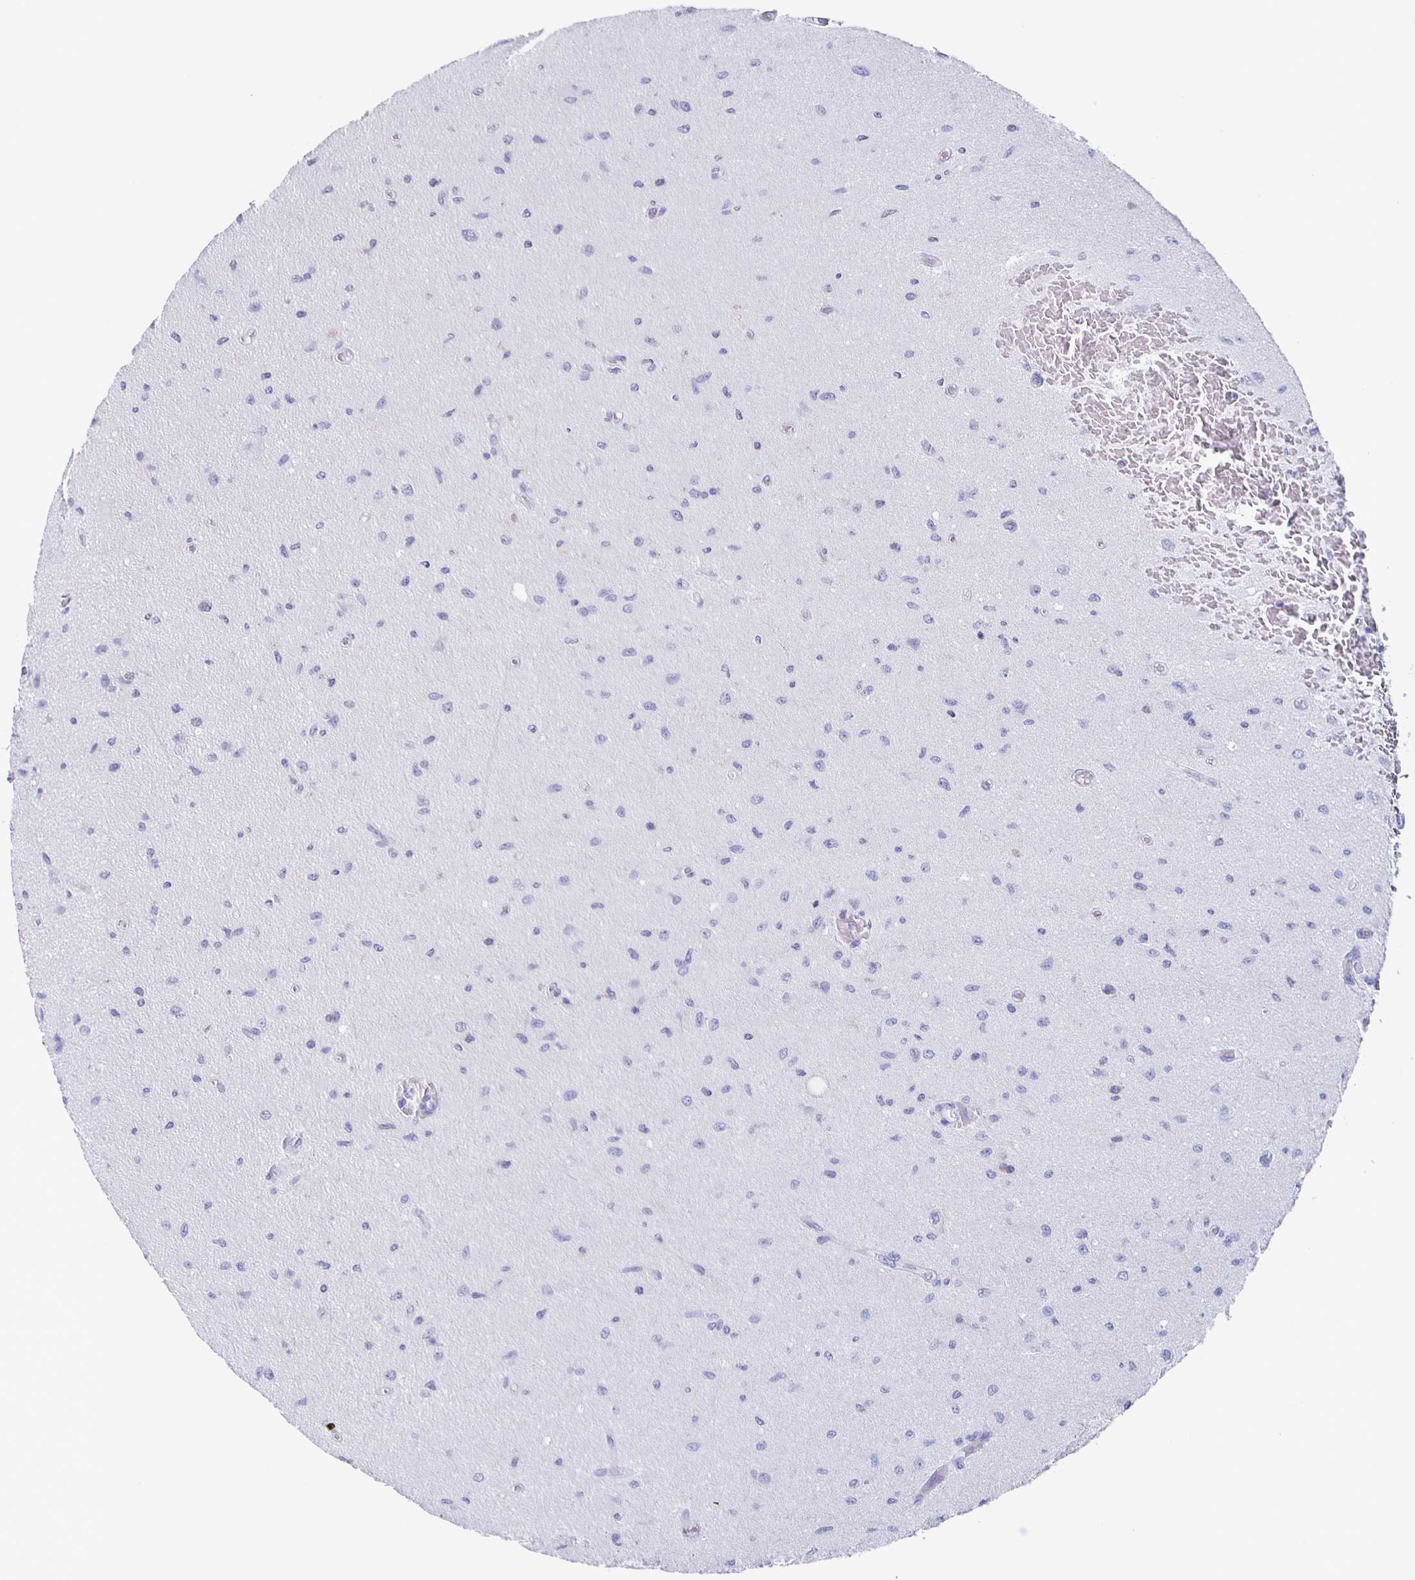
{"staining": {"intensity": "negative", "quantity": "none", "location": "none"}, "tissue": "glioma", "cell_type": "Tumor cells", "image_type": "cancer", "snomed": [{"axis": "morphology", "description": "Glioma, malignant, High grade"}, {"axis": "topography", "description": "Brain"}], "caption": "Histopathology image shows no significant protein staining in tumor cells of malignant high-grade glioma.", "gene": "FGA", "patient": {"sex": "male", "age": 67}}